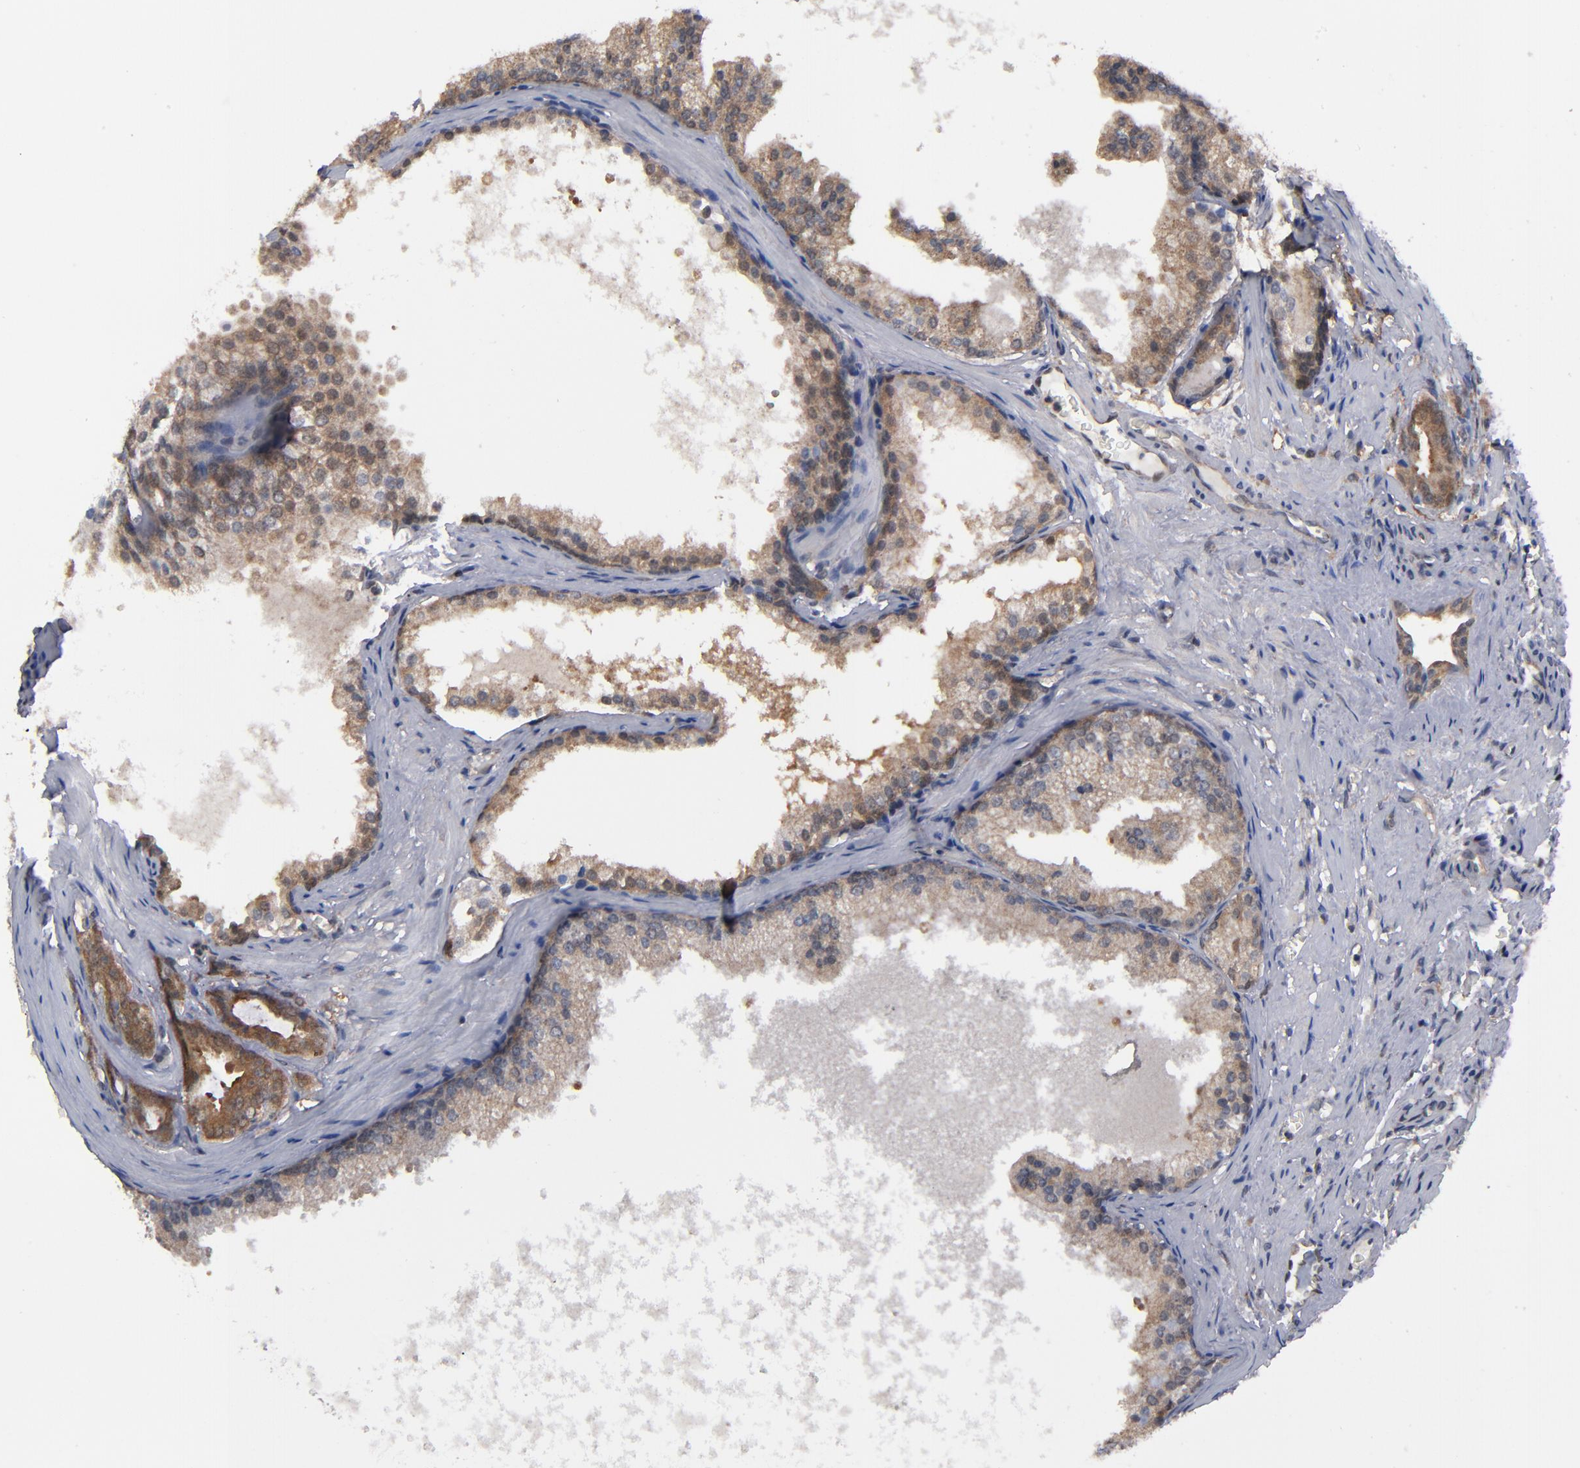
{"staining": {"intensity": "moderate", "quantity": ">75%", "location": "cytoplasmic/membranous"}, "tissue": "prostate cancer", "cell_type": "Tumor cells", "image_type": "cancer", "snomed": [{"axis": "morphology", "description": "Adenocarcinoma, Medium grade"}, {"axis": "topography", "description": "Prostate"}], "caption": "Prostate medium-grade adenocarcinoma stained with DAB immunohistochemistry shows medium levels of moderate cytoplasmic/membranous staining in approximately >75% of tumor cells. (Stains: DAB in brown, nuclei in blue, Microscopy: brightfield microscopy at high magnification).", "gene": "ALG13", "patient": {"sex": "male", "age": 64}}